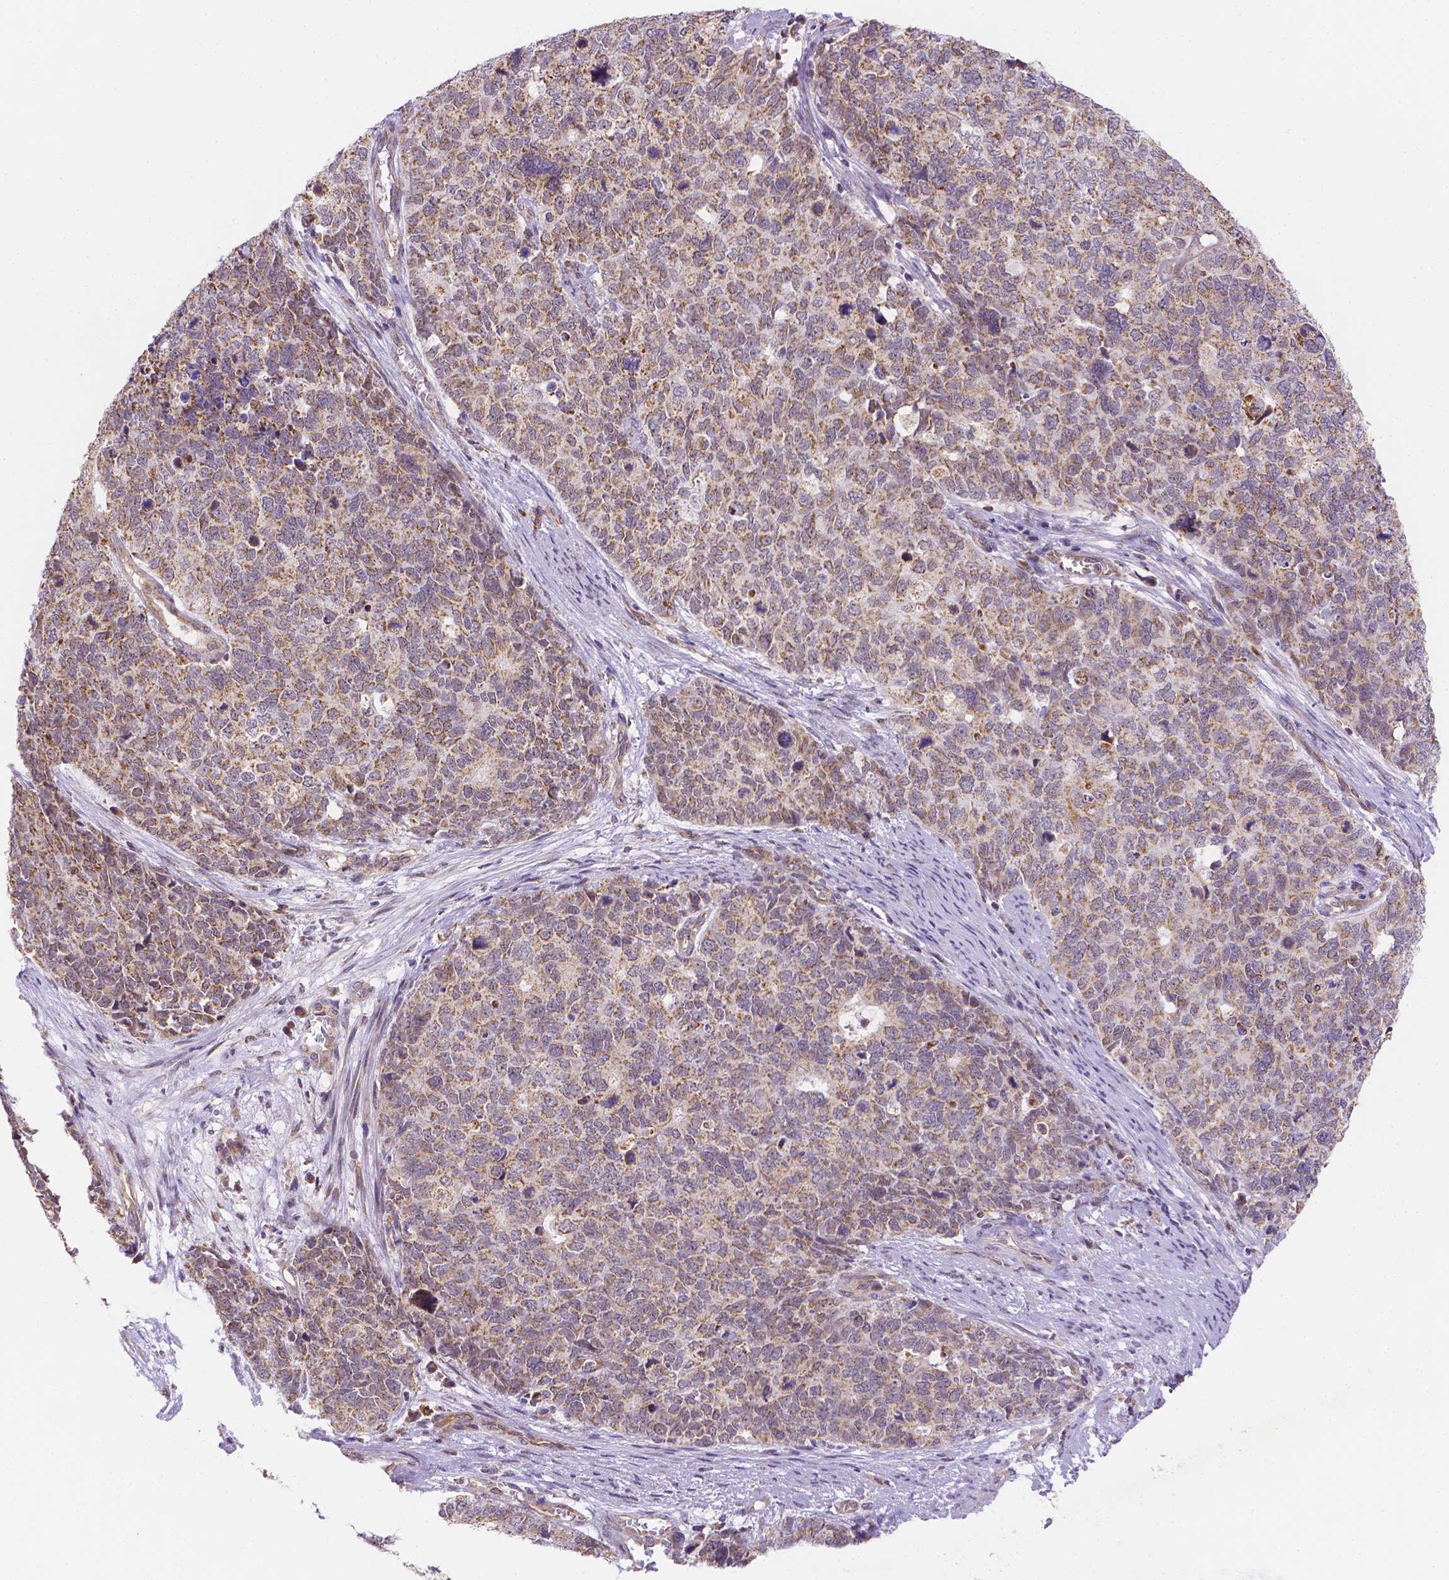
{"staining": {"intensity": "moderate", "quantity": ">75%", "location": "cytoplasmic/membranous"}, "tissue": "cervical cancer", "cell_type": "Tumor cells", "image_type": "cancer", "snomed": [{"axis": "morphology", "description": "Squamous cell carcinoma, NOS"}, {"axis": "topography", "description": "Cervix"}], "caption": "Immunohistochemical staining of human cervical squamous cell carcinoma reveals medium levels of moderate cytoplasmic/membranous positivity in approximately >75% of tumor cells.", "gene": "CYYR1", "patient": {"sex": "female", "age": 63}}